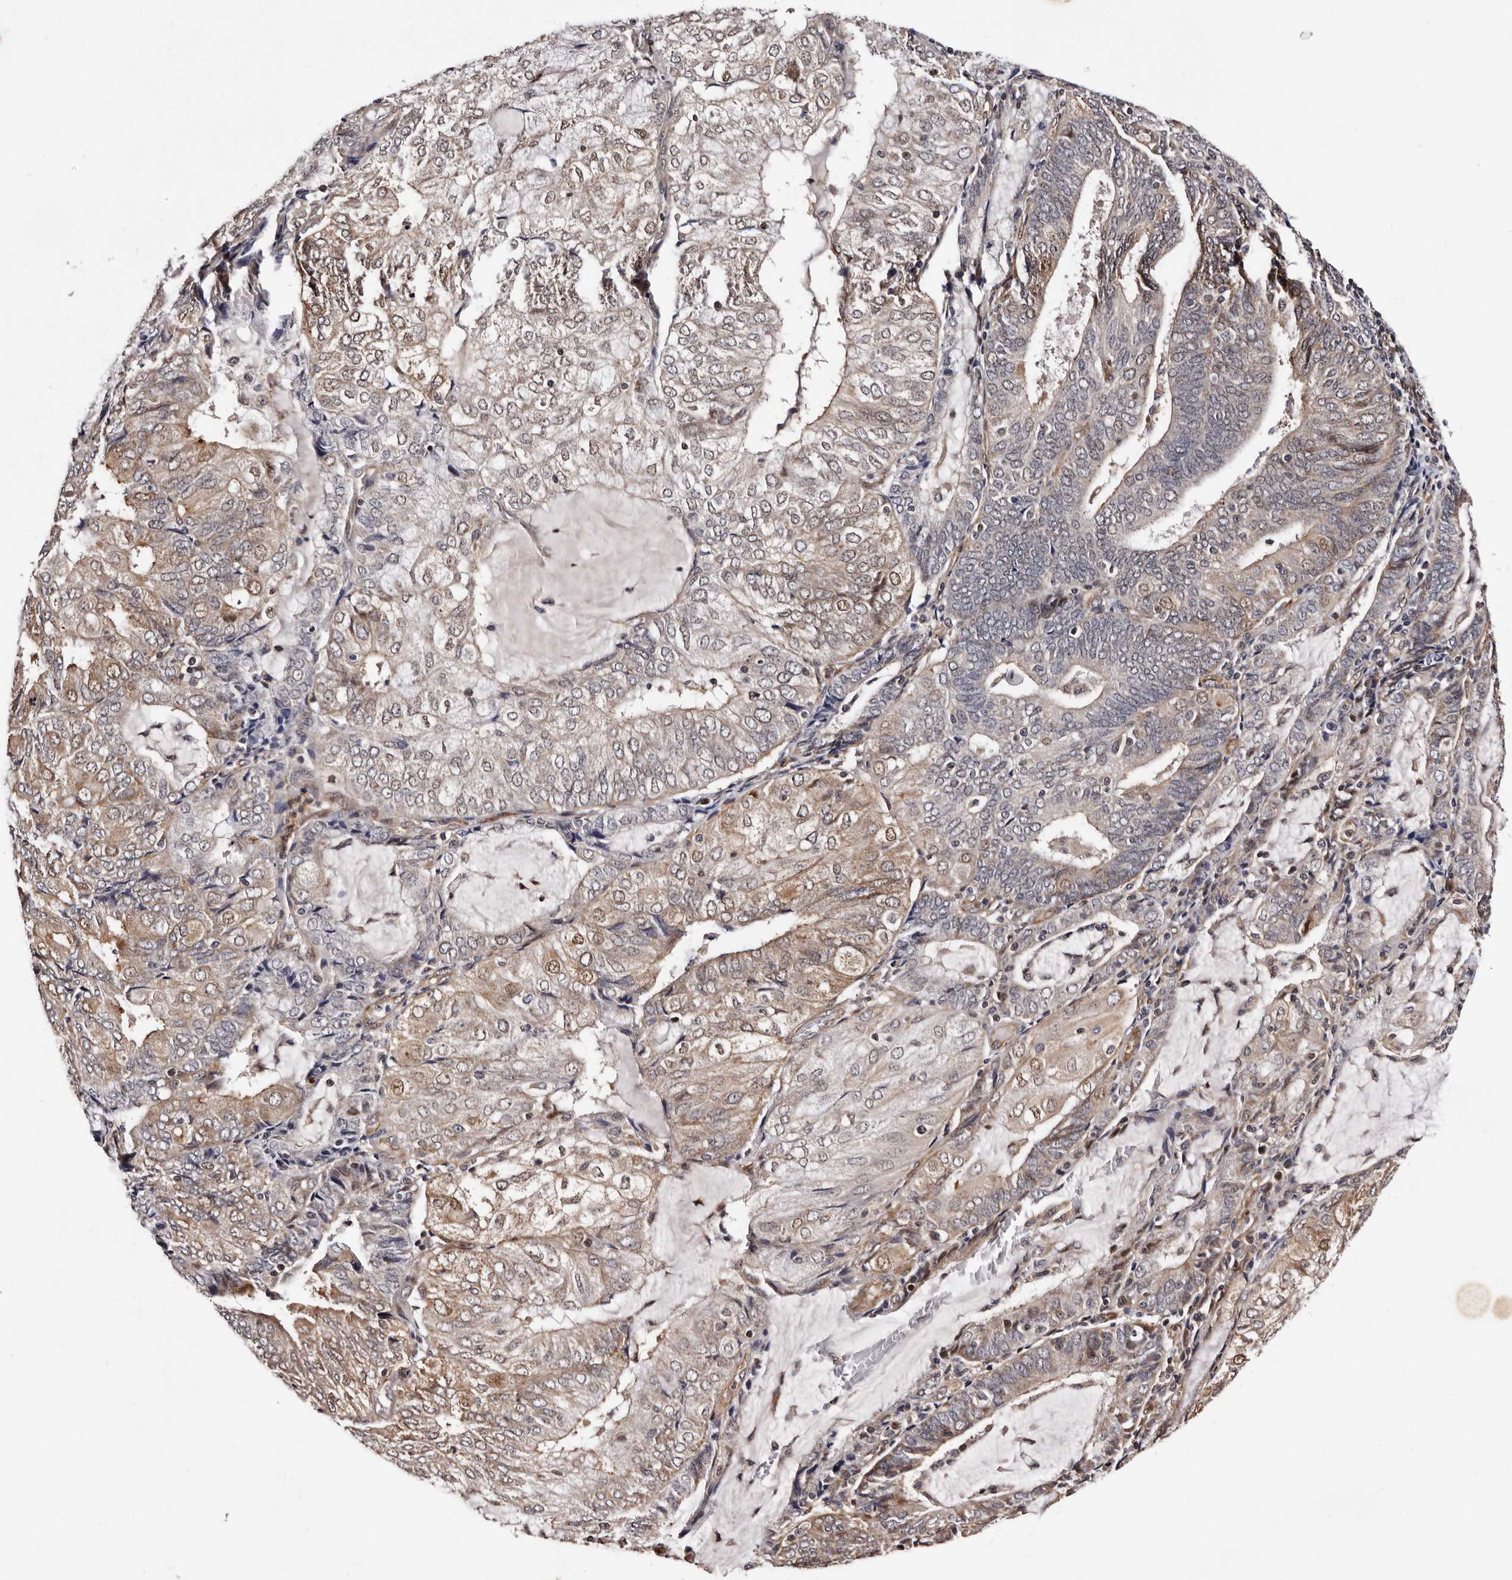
{"staining": {"intensity": "weak", "quantity": "25%-75%", "location": "cytoplasmic/membranous"}, "tissue": "endometrial cancer", "cell_type": "Tumor cells", "image_type": "cancer", "snomed": [{"axis": "morphology", "description": "Adenocarcinoma, NOS"}, {"axis": "topography", "description": "Endometrium"}], "caption": "Adenocarcinoma (endometrial) tissue displays weak cytoplasmic/membranous staining in about 25%-75% of tumor cells The staining was performed using DAB, with brown indicating positive protein expression. Nuclei are stained blue with hematoxylin.", "gene": "GLRX3", "patient": {"sex": "female", "age": 81}}